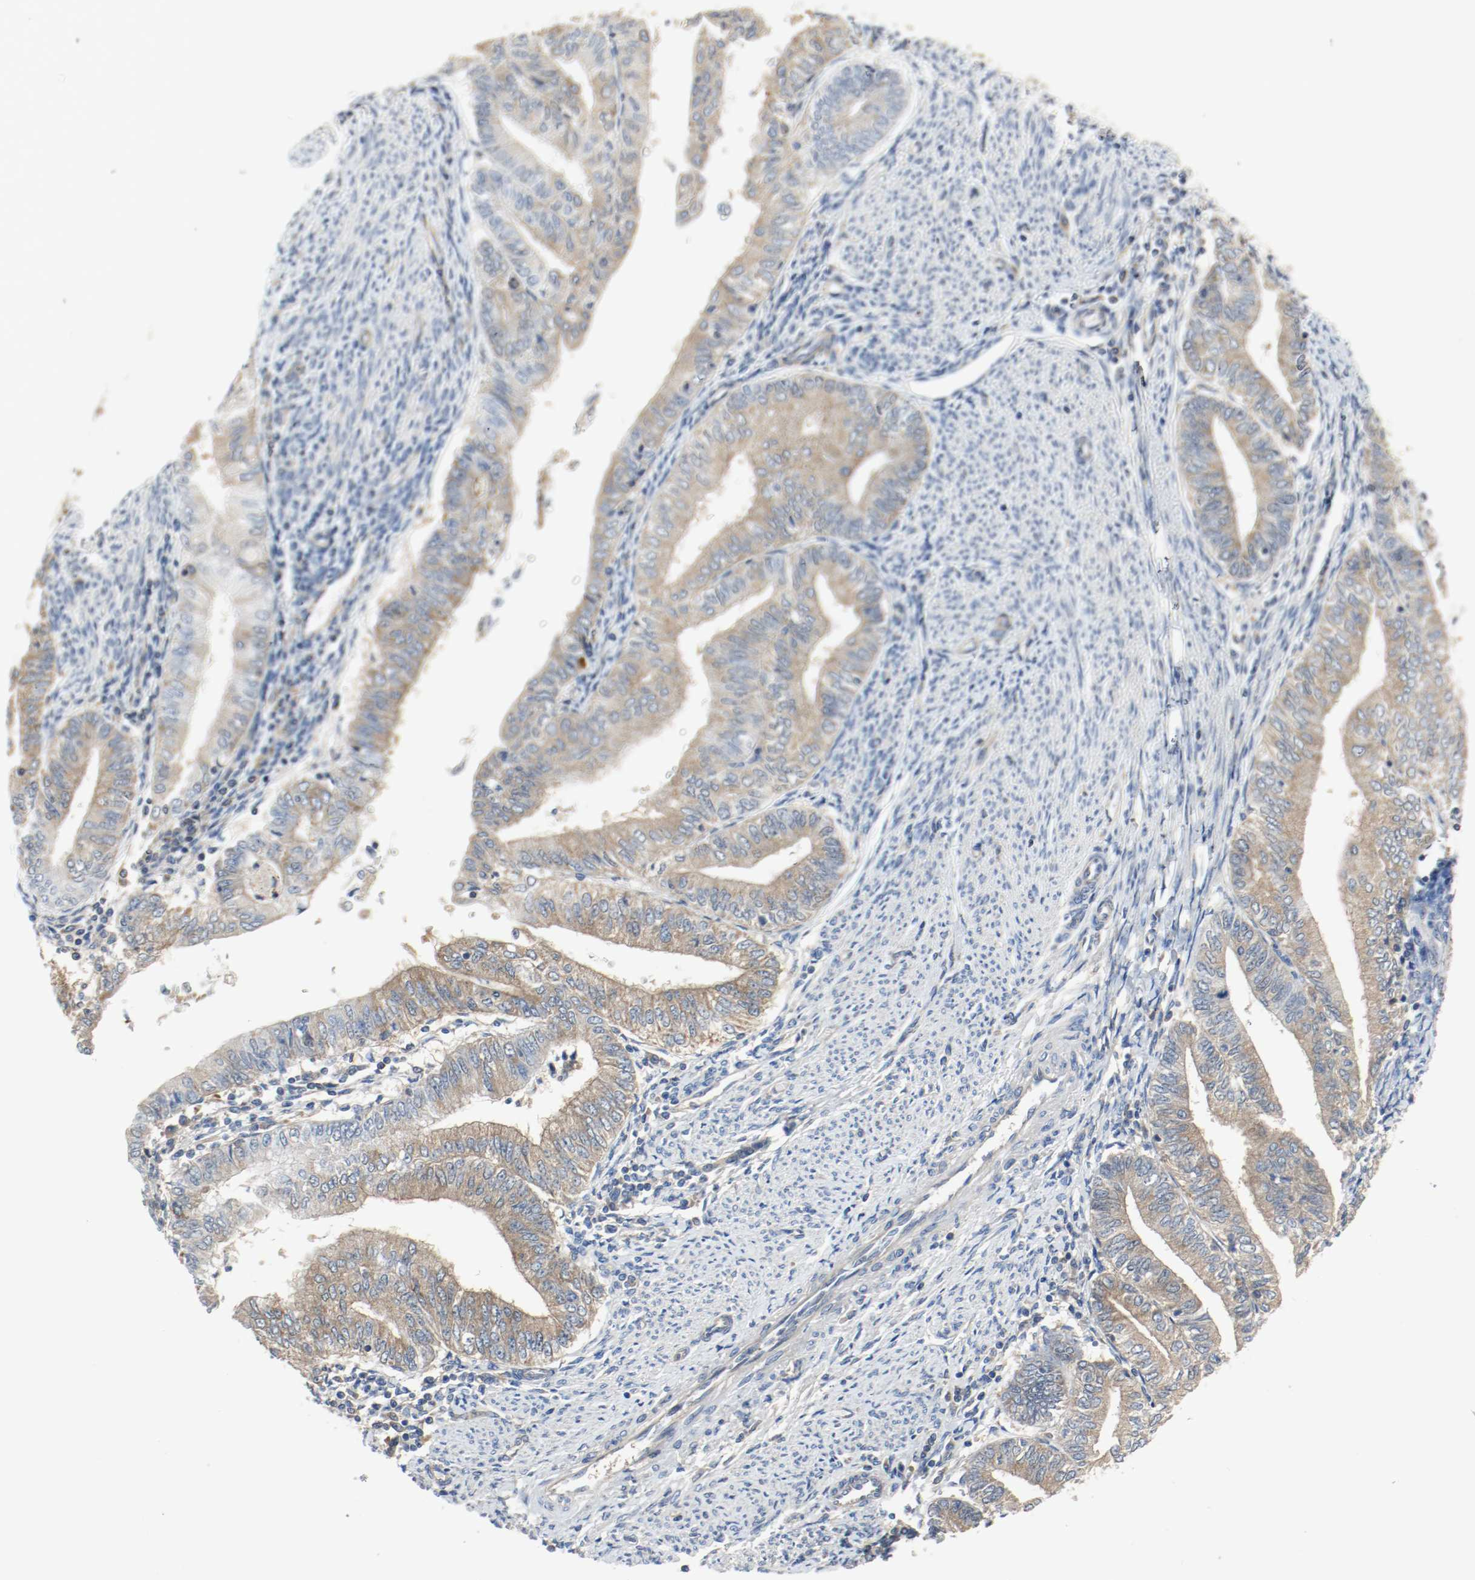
{"staining": {"intensity": "moderate", "quantity": ">75%", "location": "cytoplasmic/membranous"}, "tissue": "endometrial cancer", "cell_type": "Tumor cells", "image_type": "cancer", "snomed": [{"axis": "morphology", "description": "Adenocarcinoma, NOS"}, {"axis": "topography", "description": "Endometrium"}], "caption": "Protein staining demonstrates moderate cytoplasmic/membranous expression in about >75% of tumor cells in endometrial cancer. (brown staining indicates protein expression, while blue staining denotes nuclei).", "gene": "HGS", "patient": {"sex": "female", "age": 66}}